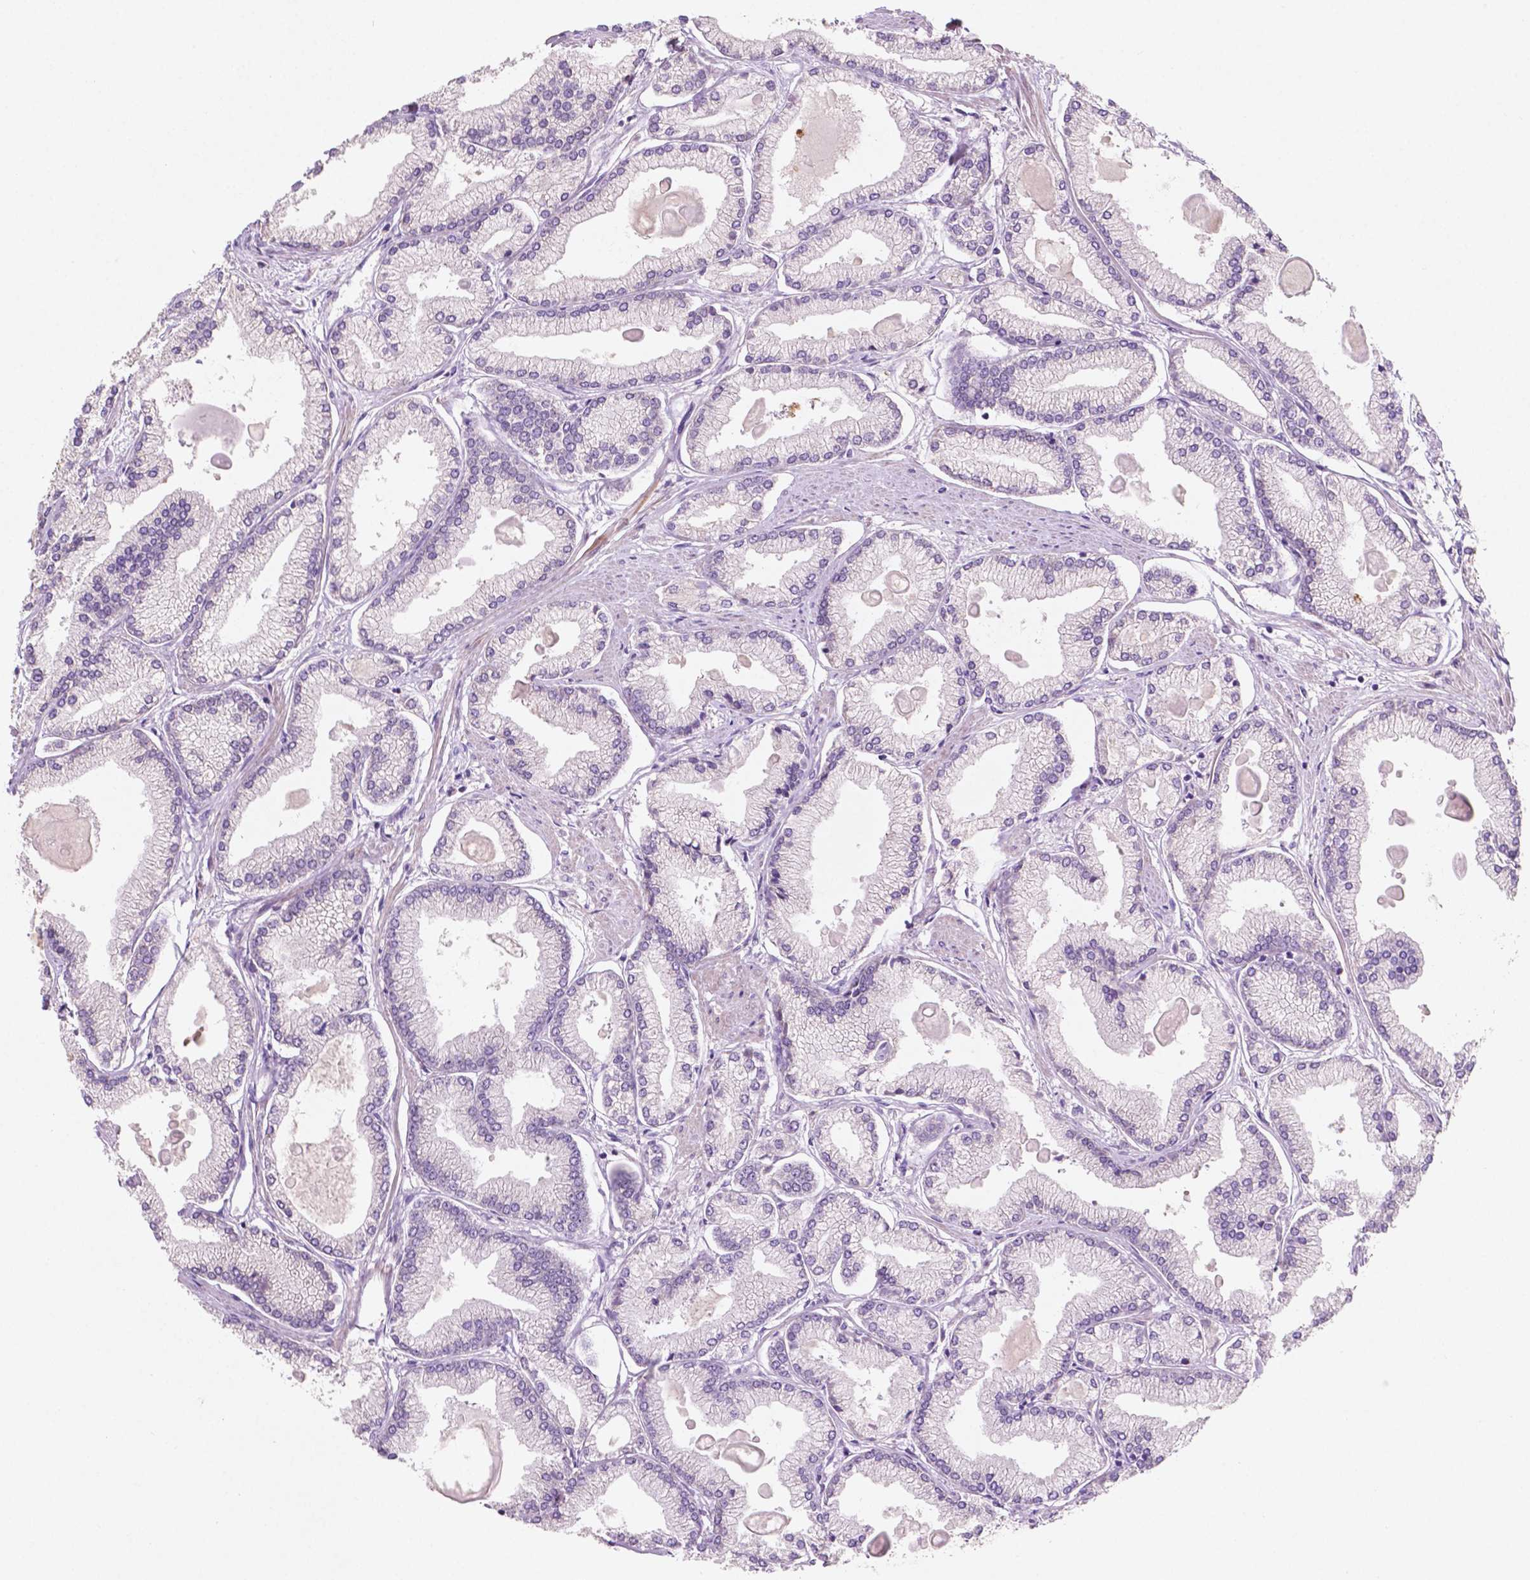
{"staining": {"intensity": "negative", "quantity": "none", "location": "none"}, "tissue": "prostate cancer", "cell_type": "Tumor cells", "image_type": "cancer", "snomed": [{"axis": "morphology", "description": "Adenocarcinoma, High grade"}, {"axis": "topography", "description": "Prostate"}], "caption": "This is a image of immunohistochemistry (IHC) staining of prostate high-grade adenocarcinoma, which shows no expression in tumor cells.", "gene": "LRP1B", "patient": {"sex": "male", "age": 68}}